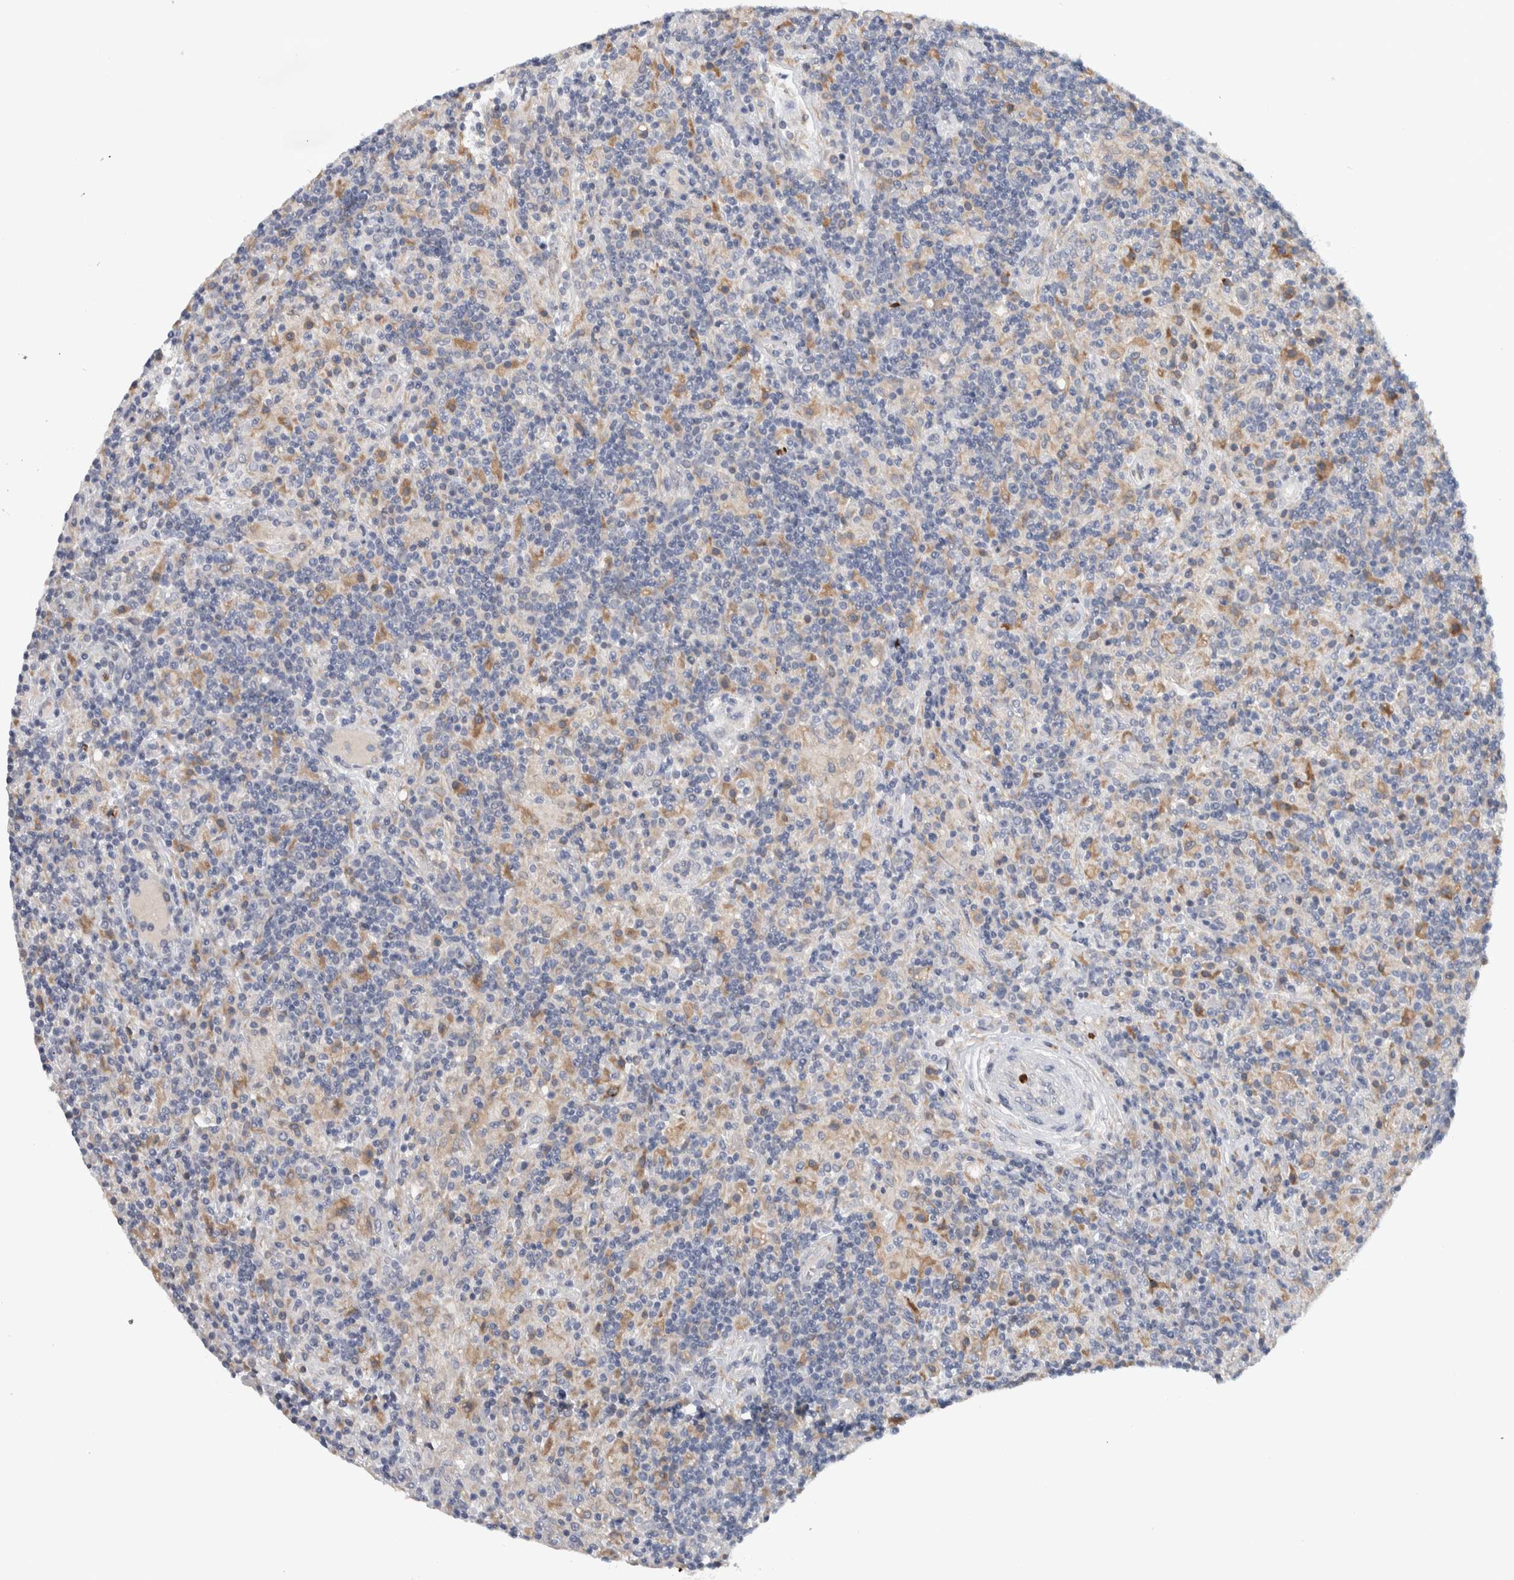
{"staining": {"intensity": "negative", "quantity": "none", "location": "none"}, "tissue": "lymphoma", "cell_type": "Tumor cells", "image_type": "cancer", "snomed": [{"axis": "morphology", "description": "Hodgkin's disease, NOS"}, {"axis": "topography", "description": "Lymph node"}], "caption": "Hodgkin's disease was stained to show a protein in brown. There is no significant staining in tumor cells.", "gene": "ADPRM", "patient": {"sex": "male", "age": 70}}